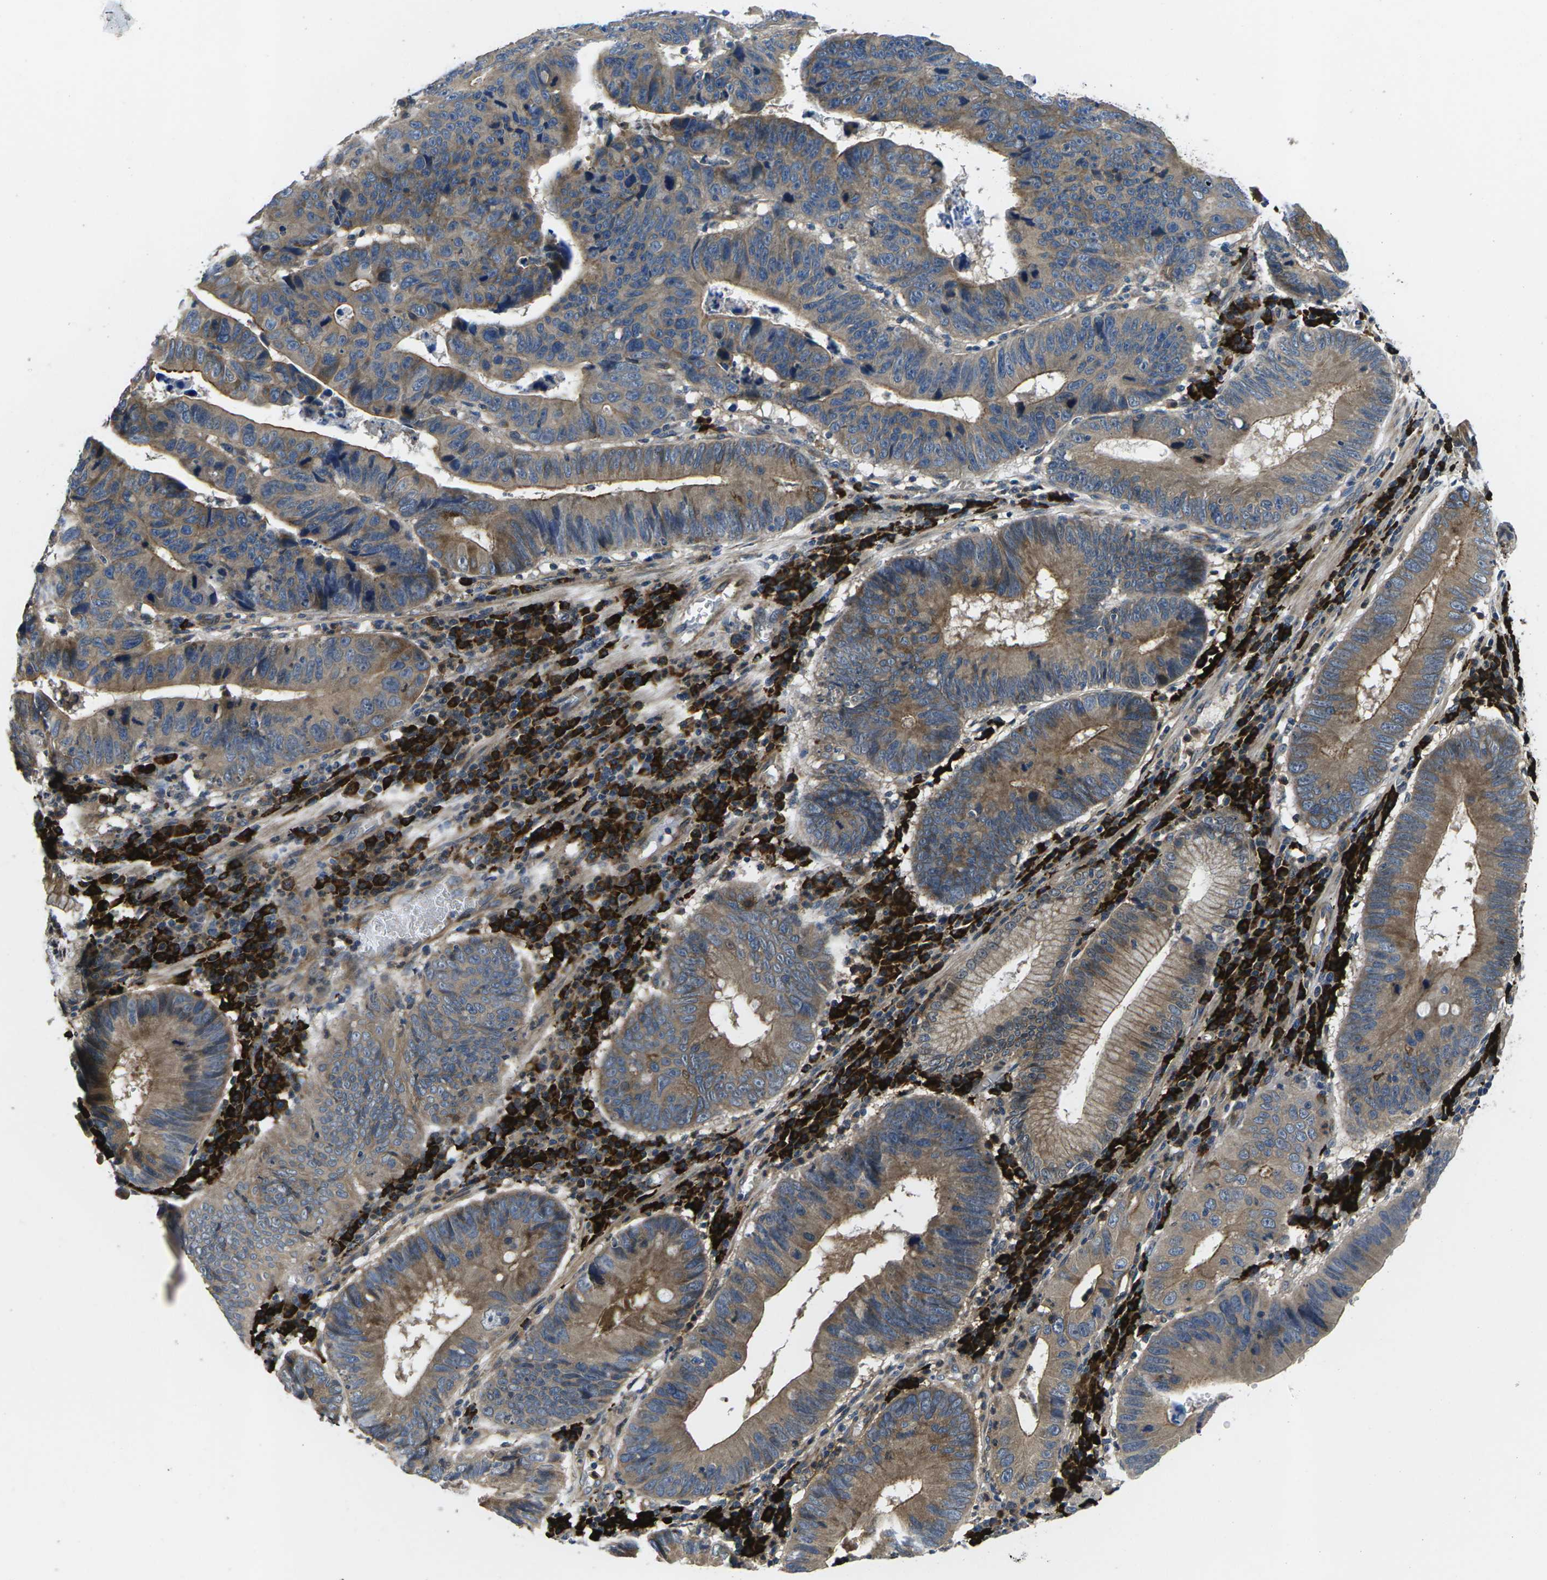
{"staining": {"intensity": "weak", "quantity": "25%-75%", "location": "cytoplasmic/membranous"}, "tissue": "stomach cancer", "cell_type": "Tumor cells", "image_type": "cancer", "snomed": [{"axis": "morphology", "description": "Adenocarcinoma, NOS"}, {"axis": "topography", "description": "Stomach"}], "caption": "A brown stain labels weak cytoplasmic/membranous expression of a protein in adenocarcinoma (stomach) tumor cells. Ihc stains the protein in brown and the nuclei are stained blue.", "gene": "PLCE1", "patient": {"sex": "male", "age": 59}}